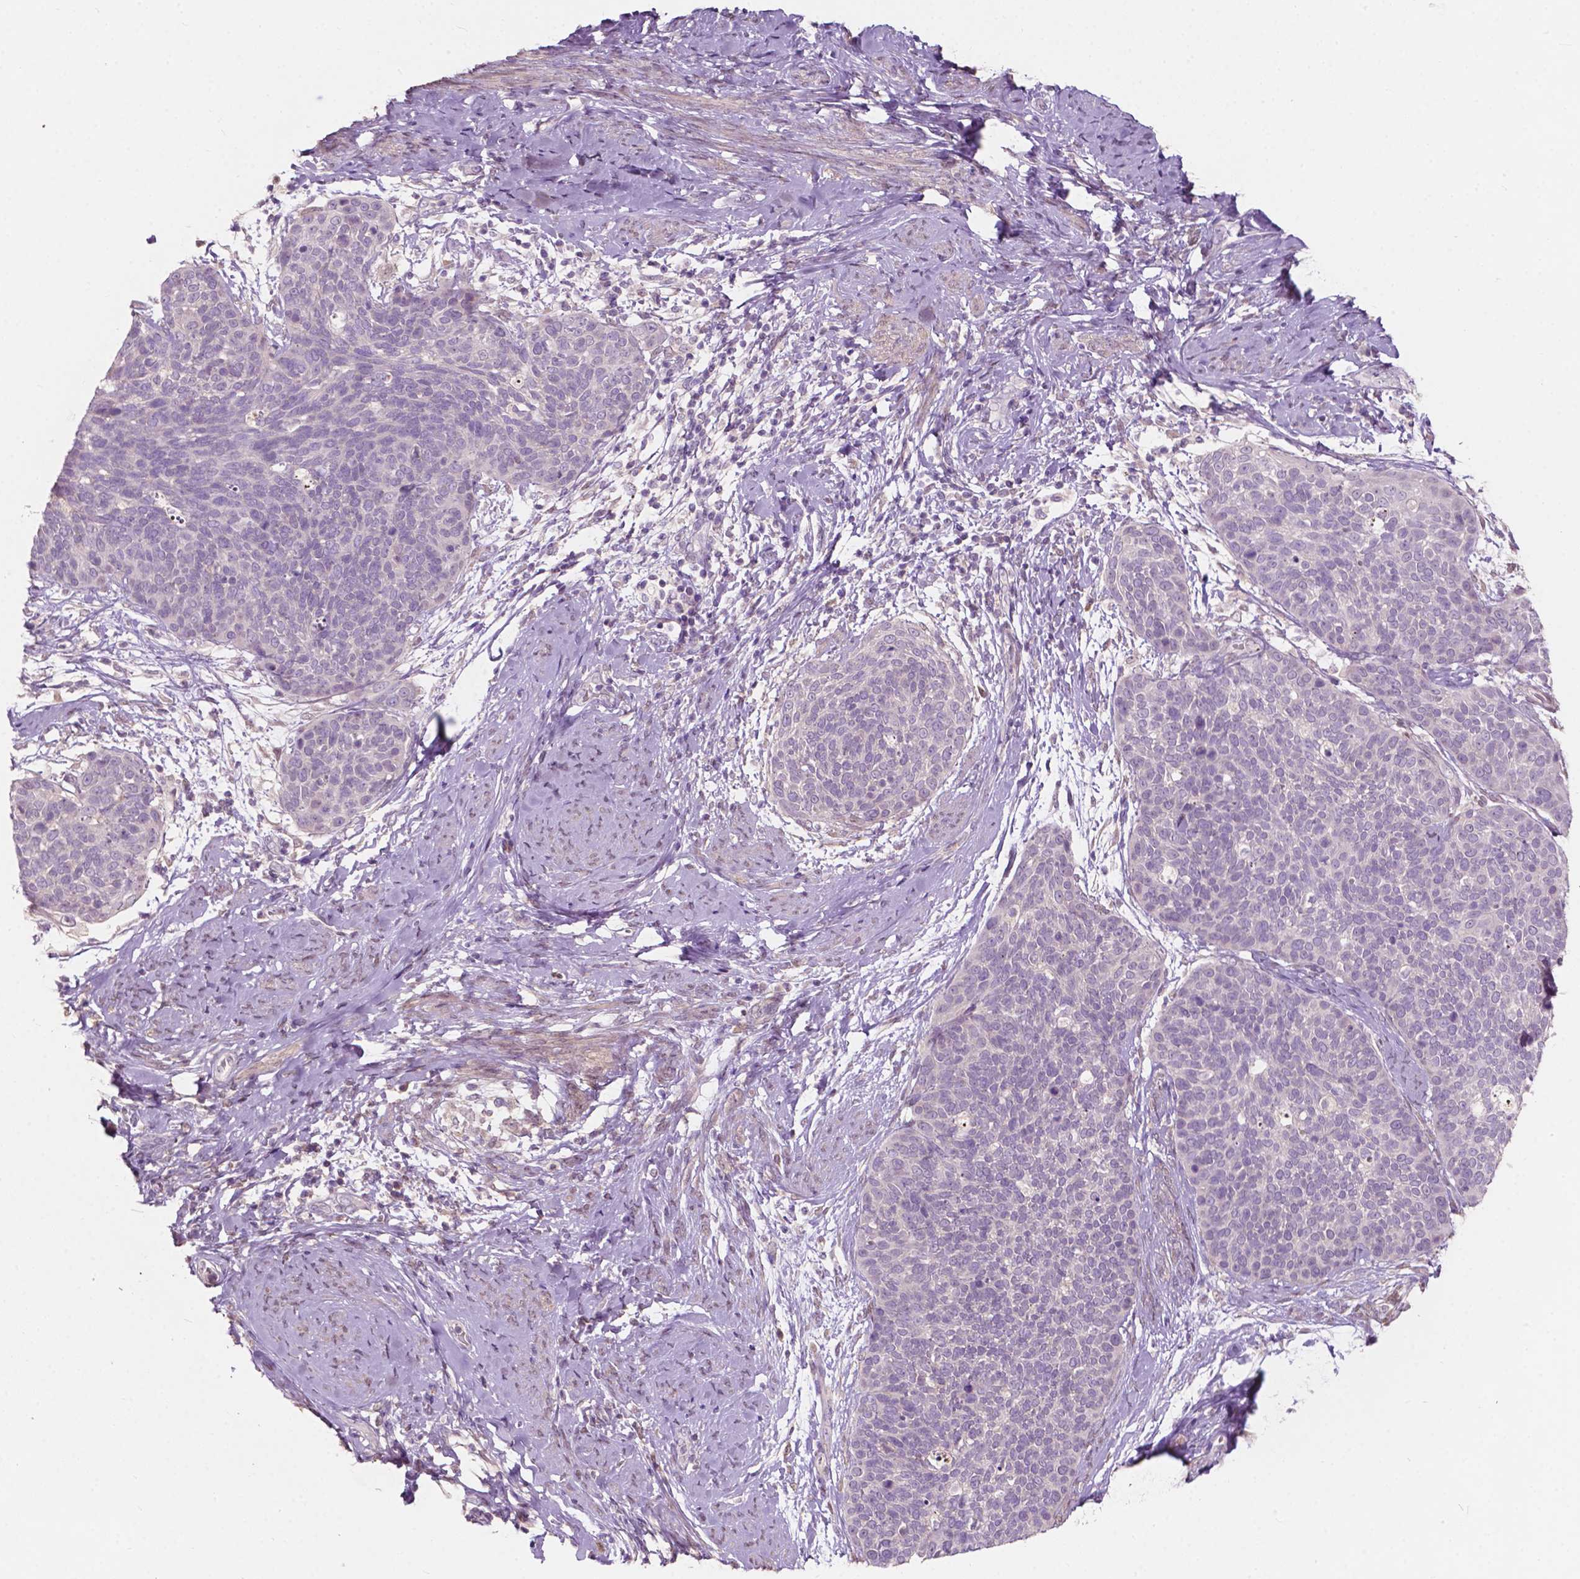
{"staining": {"intensity": "negative", "quantity": "none", "location": "none"}, "tissue": "cervical cancer", "cell_type": "Tumor cells", "image_type": "cancer", "snomed": [{"axis": "morphology", "description": "Squamous cell carcinoma, NOS"}, {"axis": "topography", "description": "Cervix"}], "caption": "Cervical squamous cell carcinoma stained for a protein using immunohistochemistry (IHC) exhibits no positivity tumor cells.", "gene": "GPR37", "patient": {"sex": "female", "age": 69}}